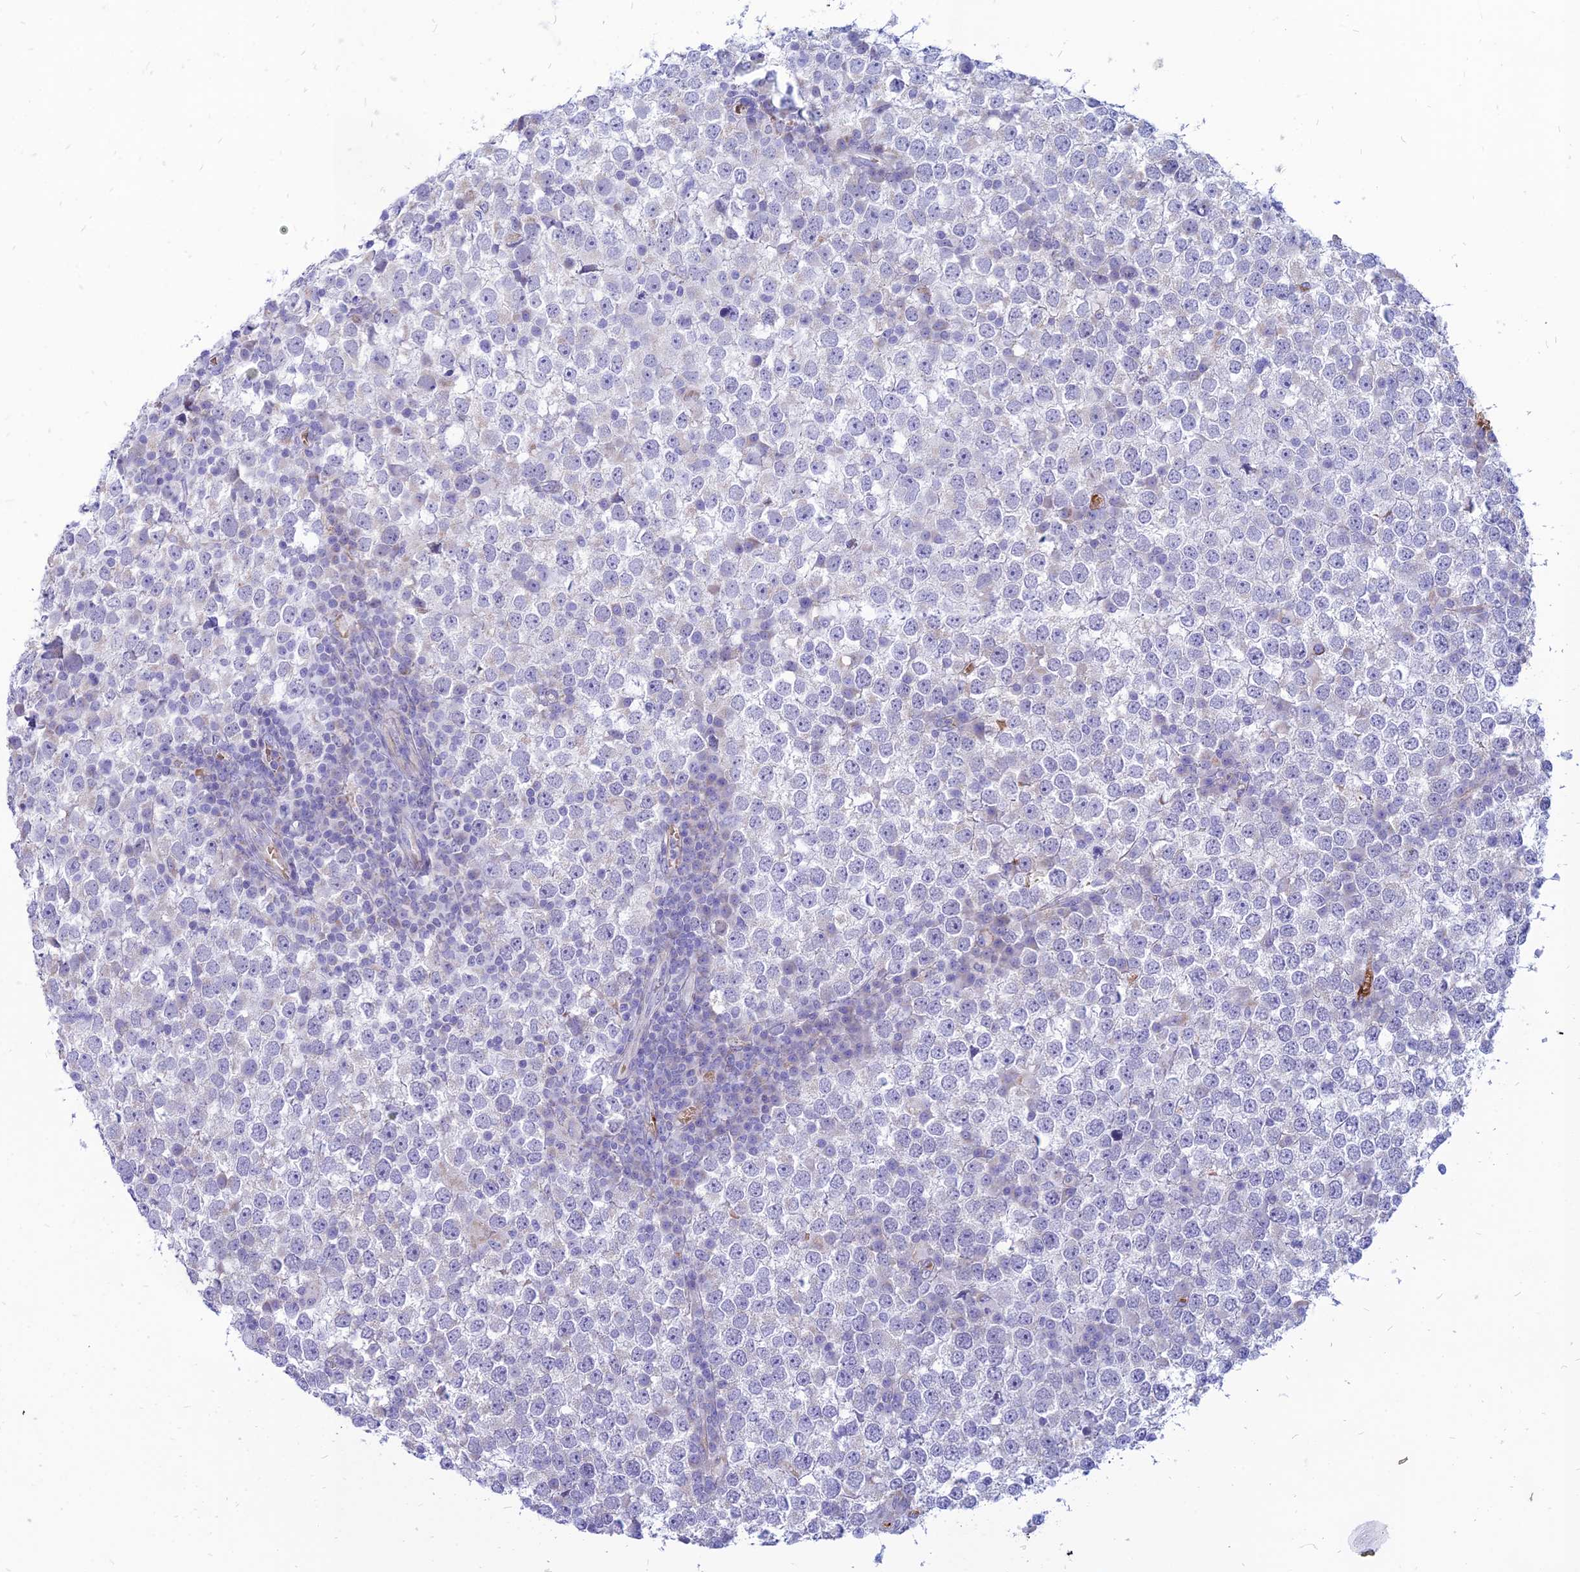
{"staining": {"intensity": "negative", "quantity": "none", "location": "none"}, "tissue": "testis cancer", "cell_type": "Tumor cells", "image_type": "cancer", "snomed": [{"axis": "morphology", "description": "Seminoma, NOS"}, {"axis": "topography", "description": "Testis"}], "caption": "Protein analysis of testis cancer exhibits no significant expression in tumor cells.", "gene": "HHAT", "patient": {"sex": "male", "age": 65}}